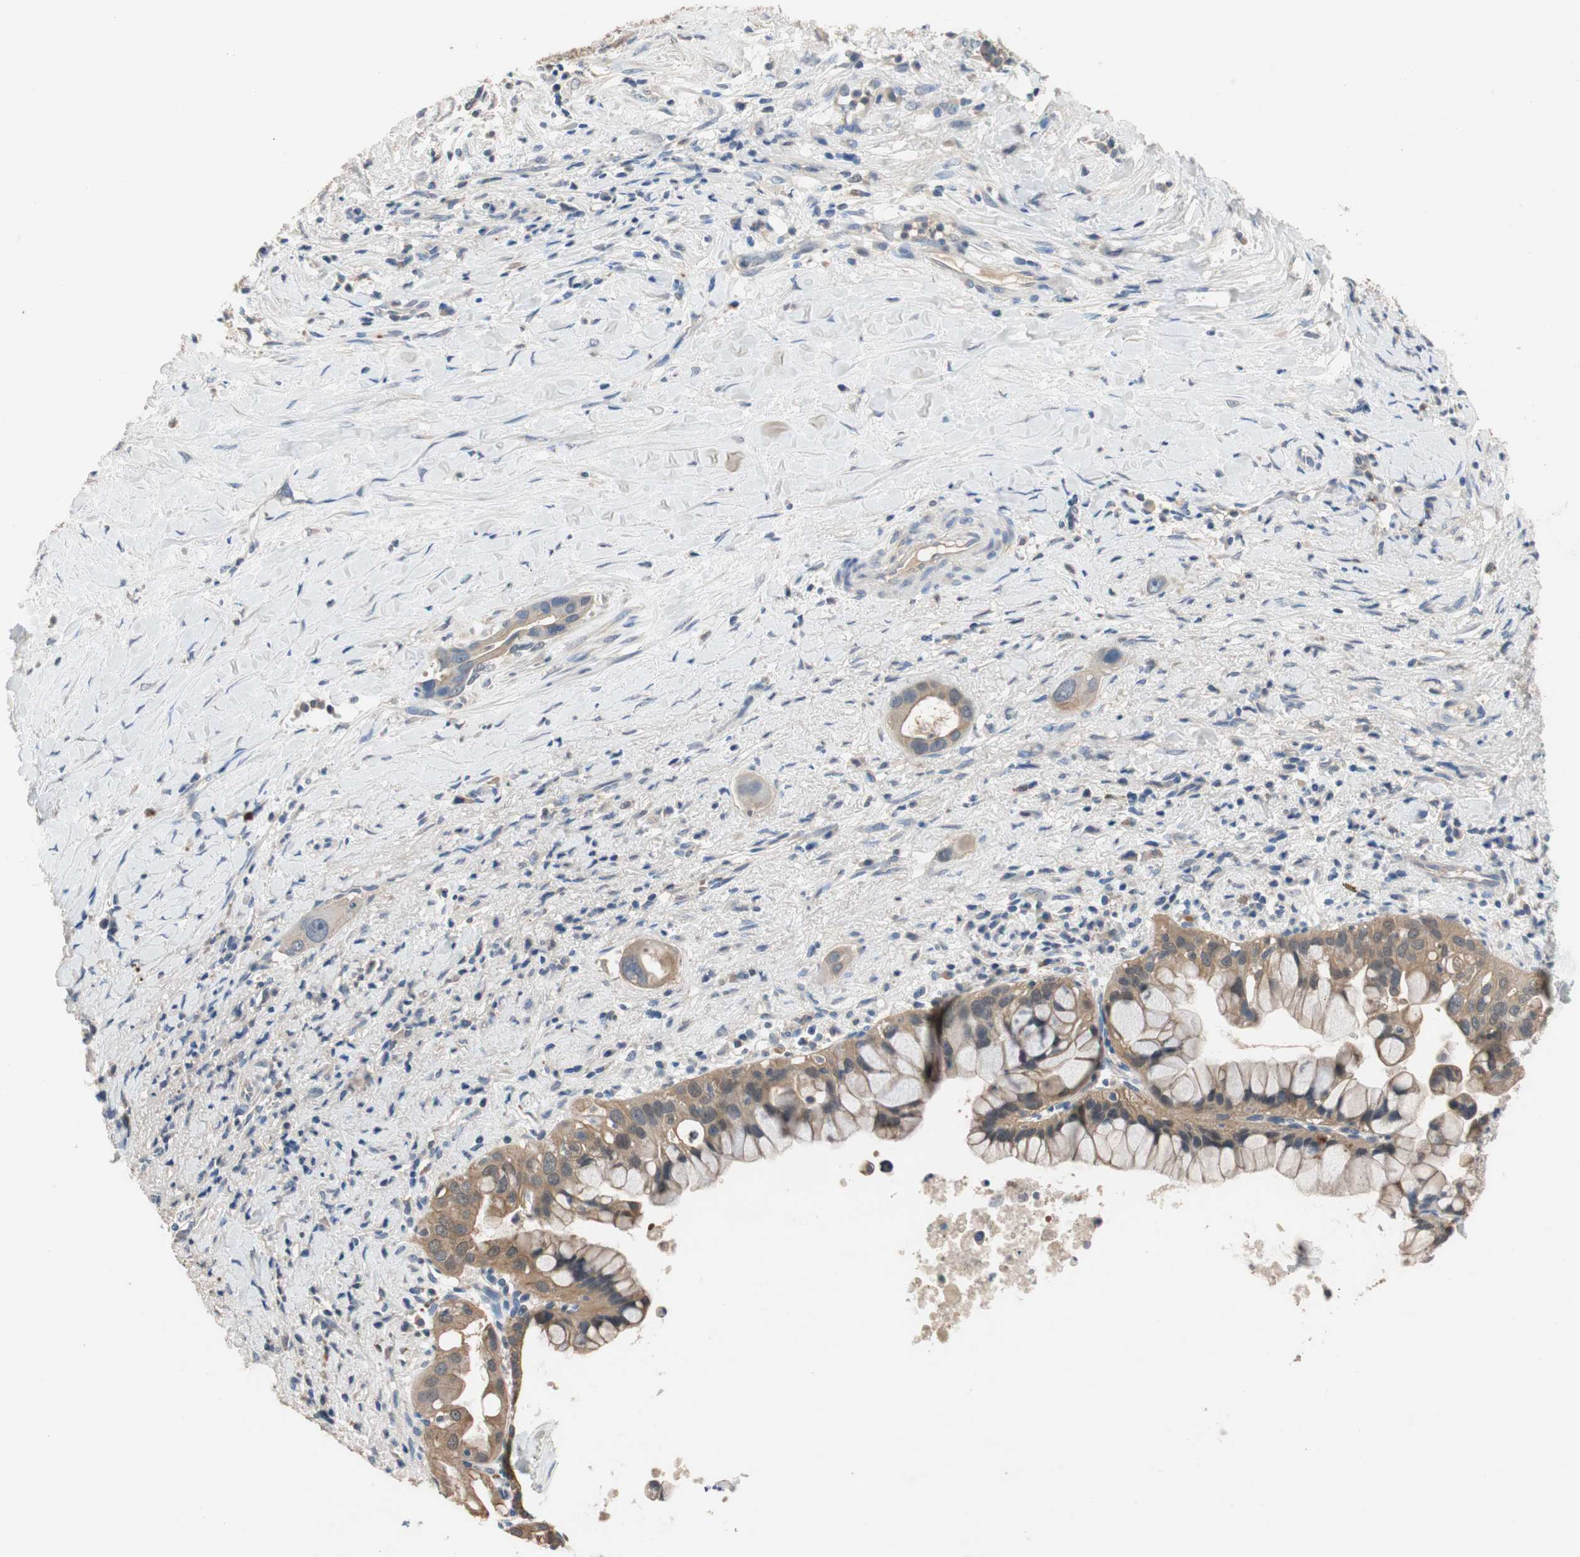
{"staining": {"intensity": "moderate", "quantity": ">75%", "location": "cytoplasmic/membranous"}, "tissue": "liver cancer", "cell_type": "Tumor cells", "image_type": "cancer", "snomed": [{"axis": "morphology", "description": "Cholangiocarcinoma"}, {"axis": "topography", "description": "Liver"}], "caption": "A brown stain labels moderate cytoplasmic/membranous expression of a protein in human cholangiocarcinoma (liver) tumor cells. (DAB IHC with brightfield microscopy, high magnification).", "gene": "ADAP1", "patient": {"sex": "female", "age": 65}}